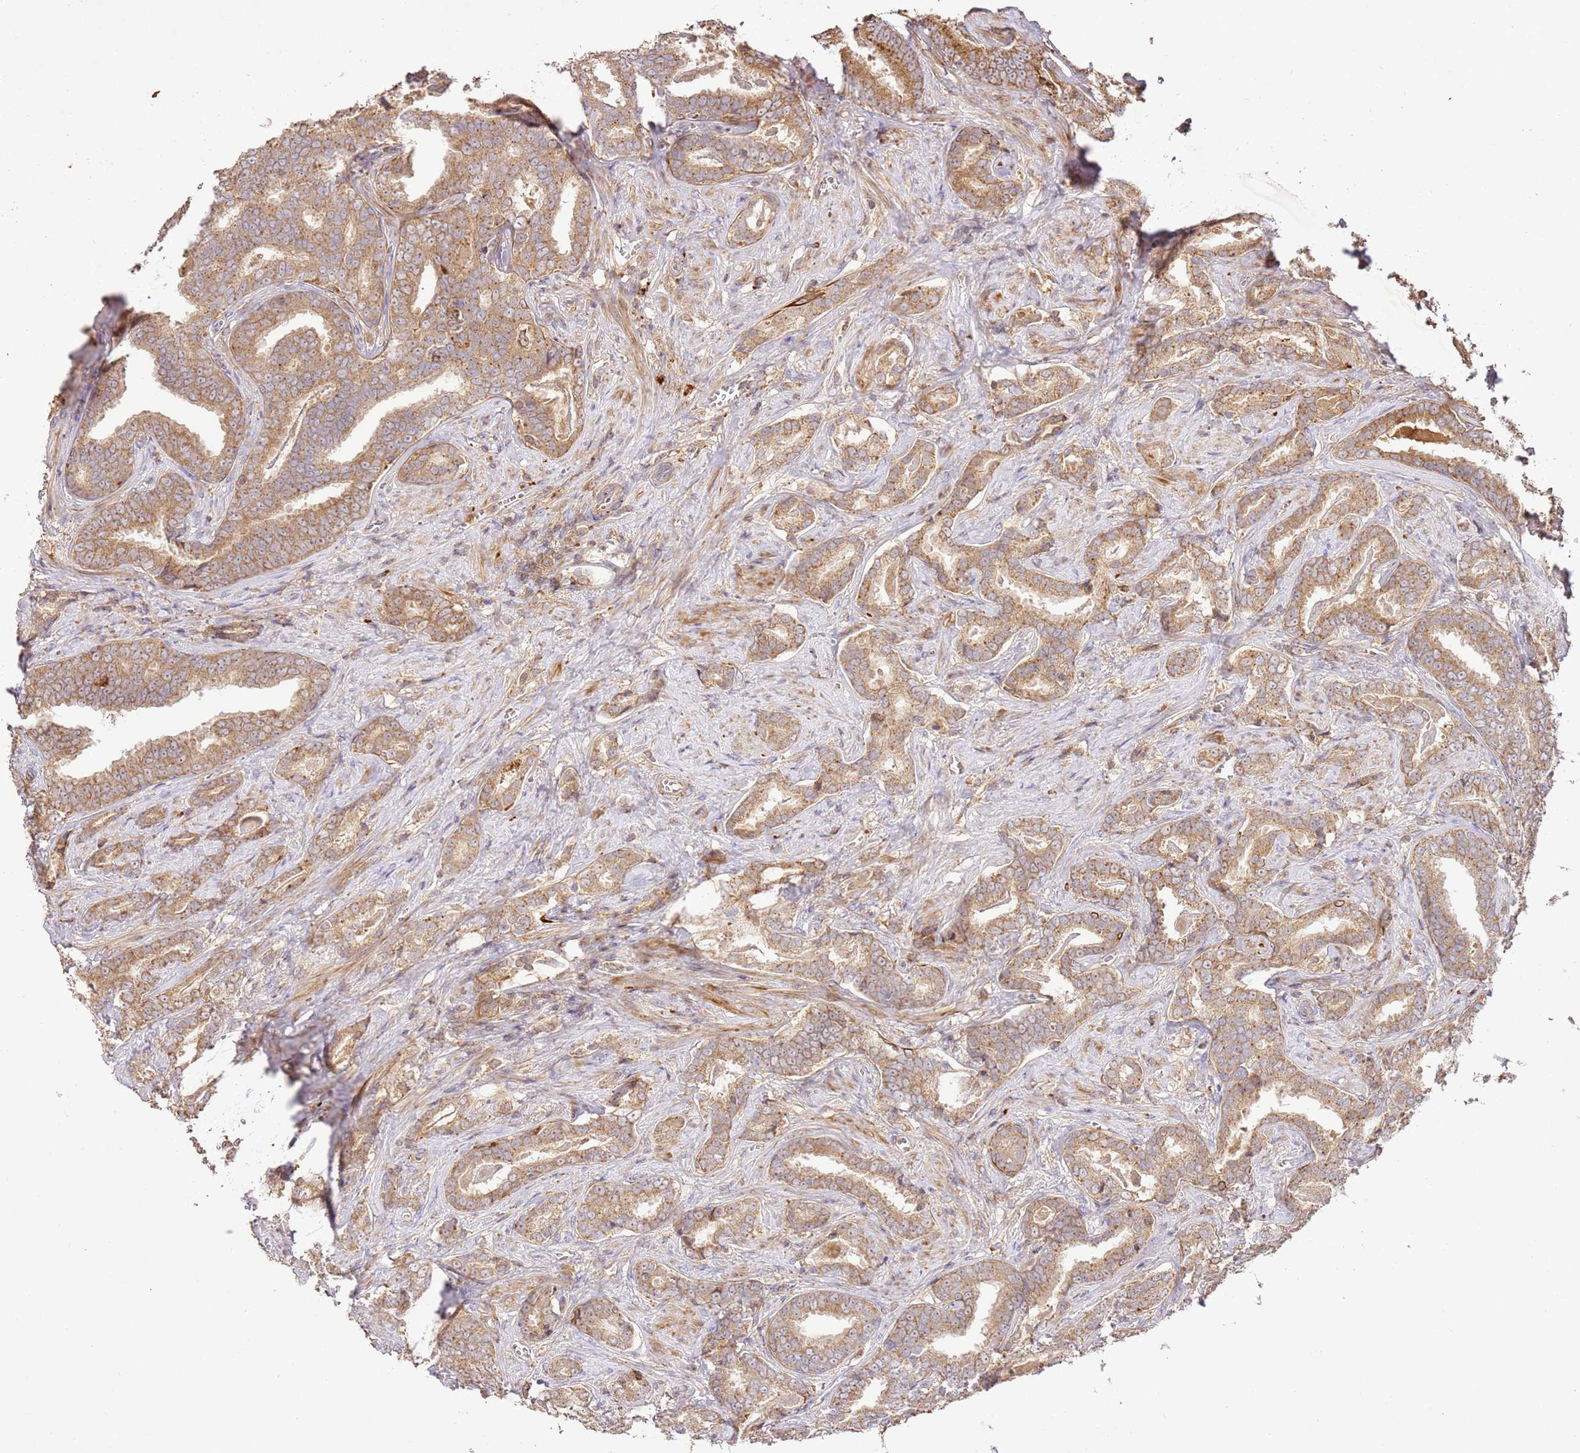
{"staining": {"intensity": "moderate", "quantity": ">75%", "location": "cytoplasmic/membranous"}, "tissue": "prostate cancer", "cell_type": "Tumor cells", "image_type": "cancer", "snomed": [{"axis": "morphology", "description": "Adenocarcinoma, High grade"}, {"axis": "topography", "description": "Prostate"}], "caption": "The immunohistochemical stain labels moderate cytoplasmic/membranous positivity in tumor cells of prostate cancer tissue.", "gene": "LRRC28", "patient": {"sex": "male", "age": 67}}